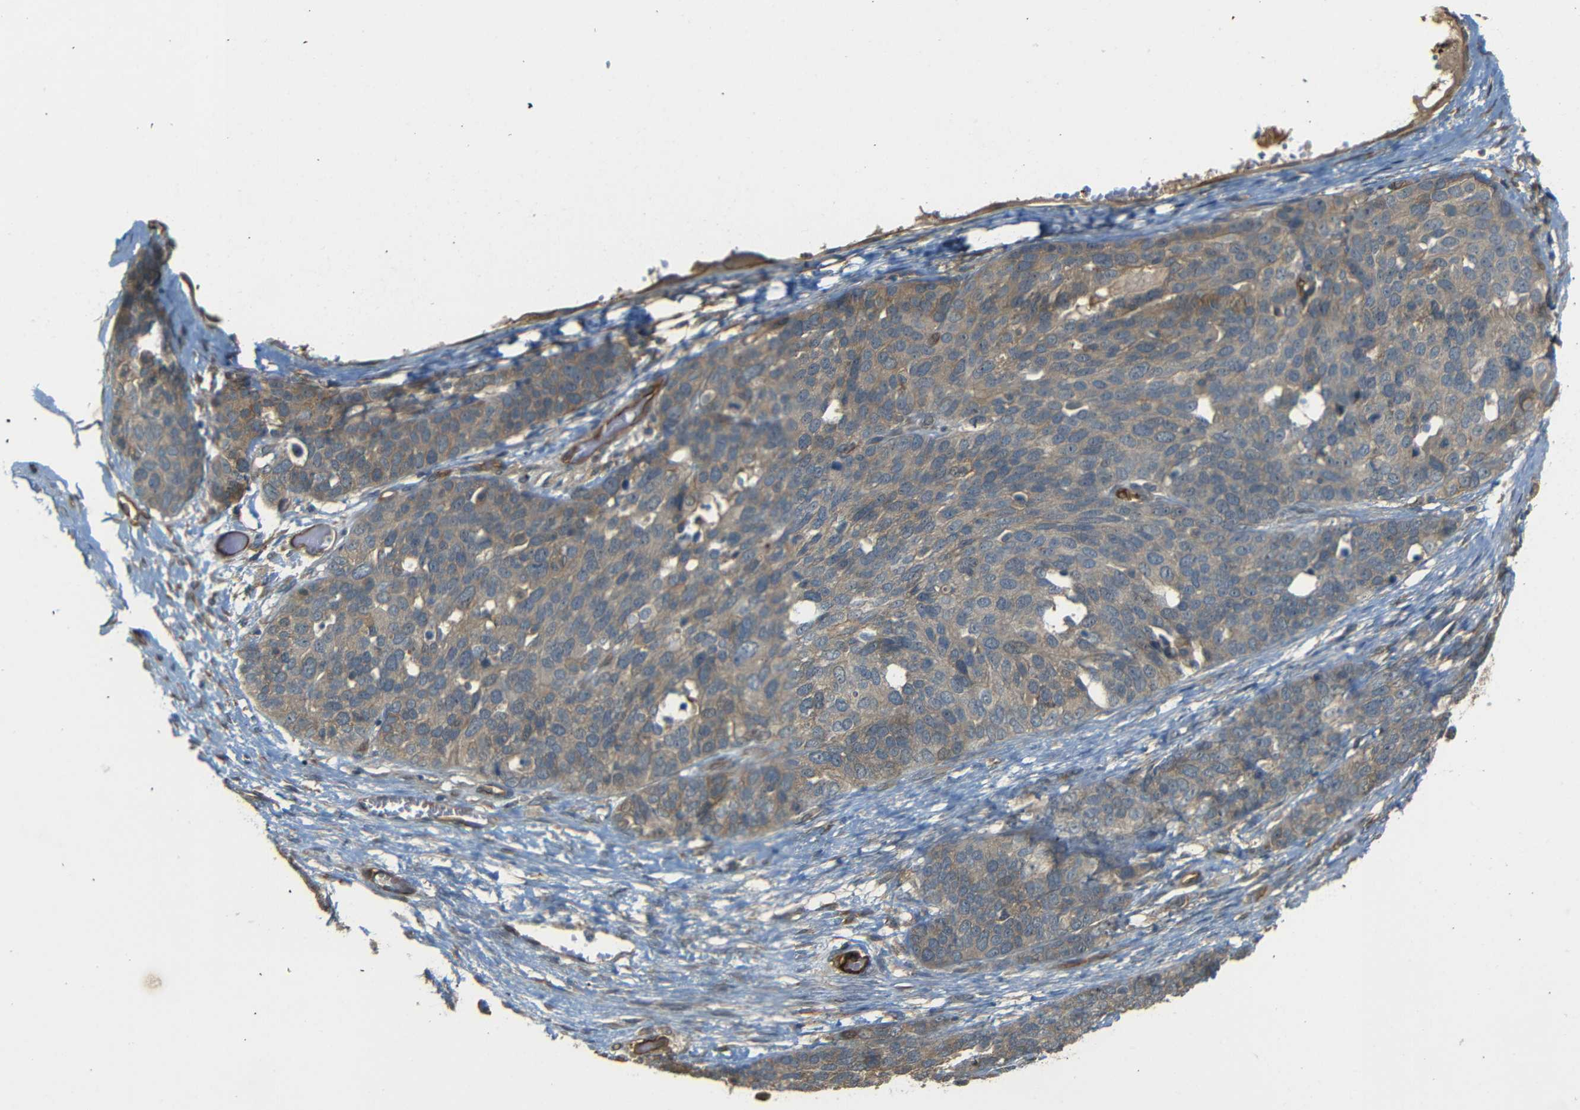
{"staining": {"intensity": "weak", "quantity": ">75%", "location": "cytoplasmic/membranous,nuclear"}, "tissue": "ovarian cancer", "cell_type": "Tumor cells", "image_type": "cancer", "snomed": [{"axis": "morphology", "description": "Cystadenocarcinoma, serous, NOS"}, {"axis": "topography", "description": "Ovary"}], "caption": "The photomicrograph shows staining of ovarian cancer, revealing weak cytoplasmic/membranous and nuclear protein positivity (brown color) within tumor cells.", "gene": "RELL1", "patient": {"sex": "female", "age": 44}}